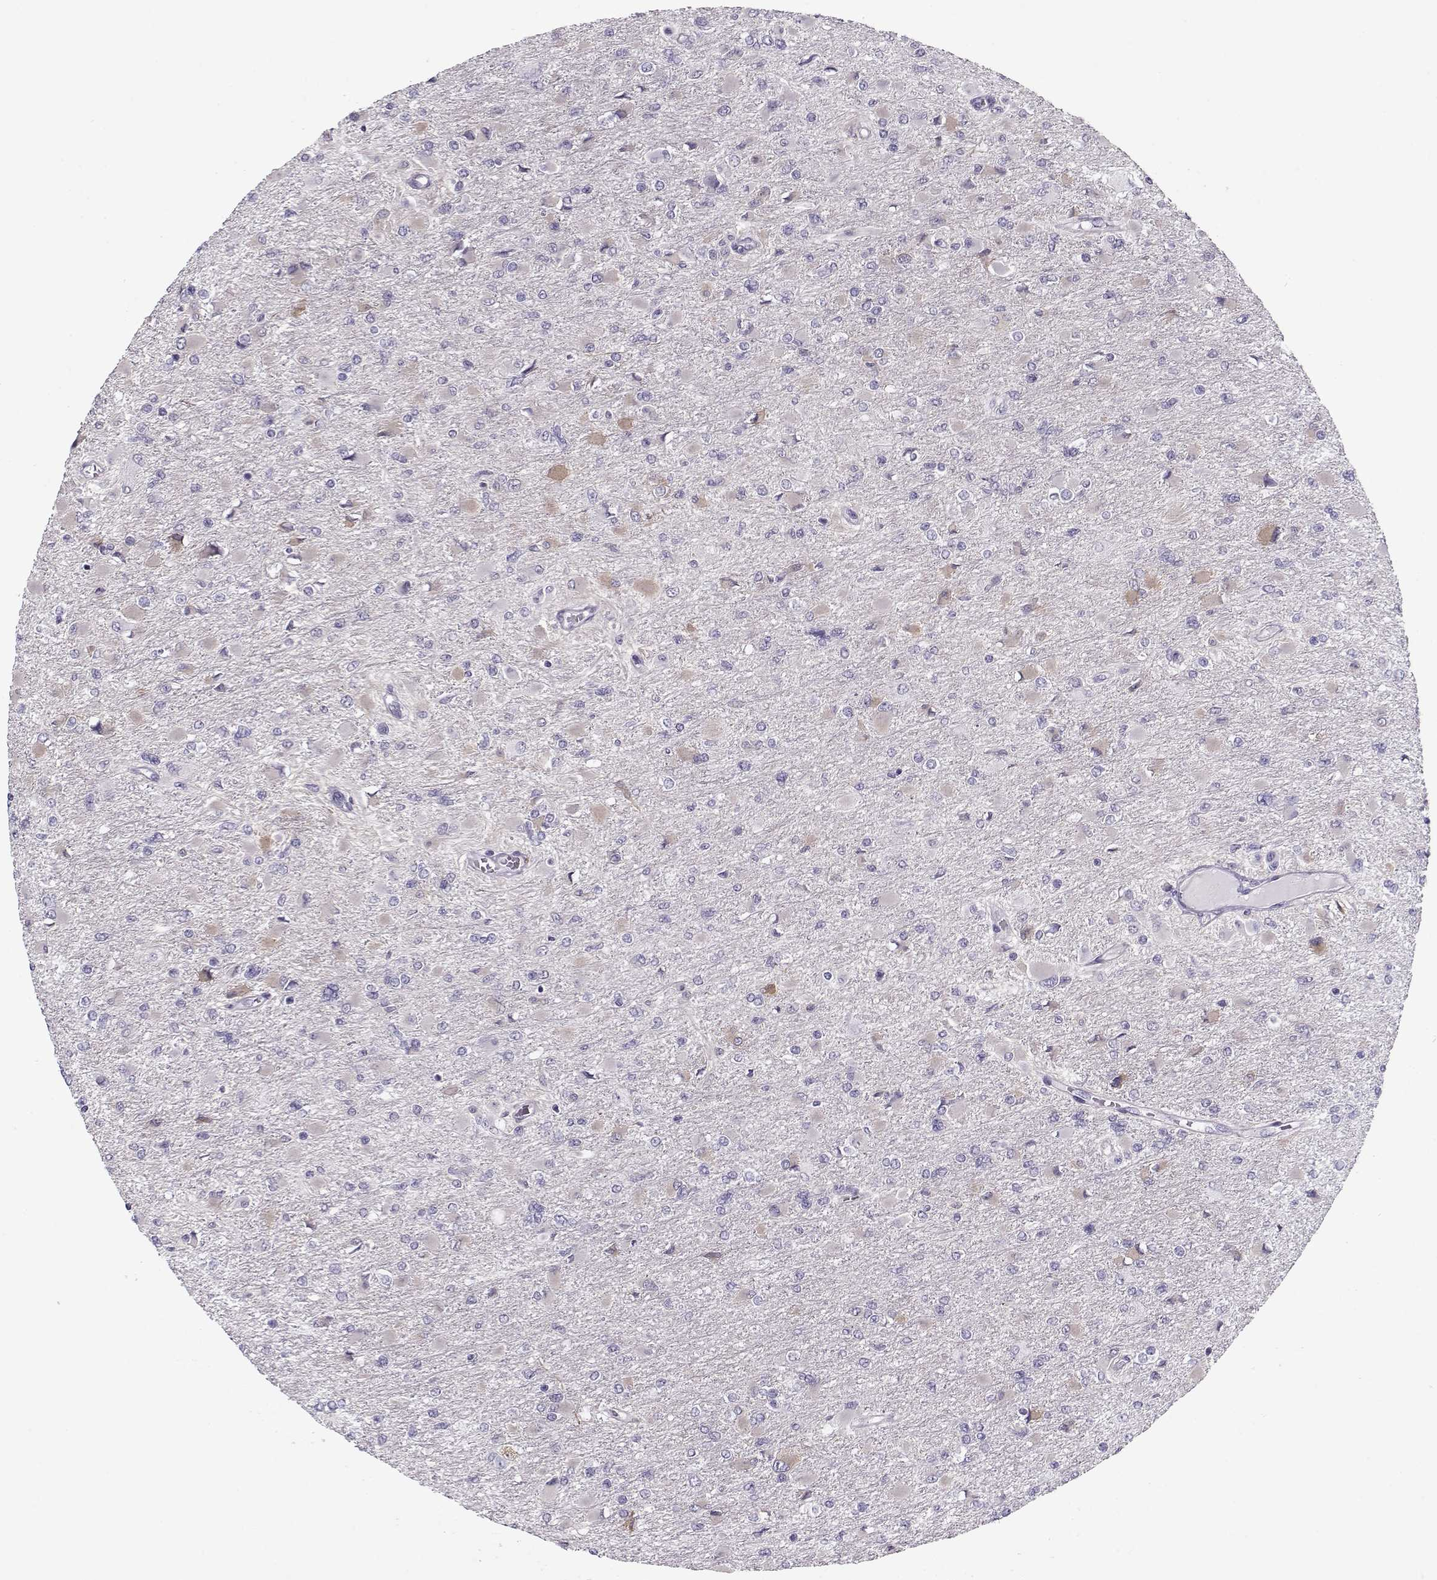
{"staining": {"intensity": "negative", "quantity": "none", "location": "none"}, "tissue": "glioma", "cell_type": "Tumor cells", "image_type": "cancer", "snomed": [{"axis": "morphology", "description": "Glioma, malignant, High grade"}, {"axis": "topography", "description": "Cerebral cortex"}], "caption": "High power microscopy photomicrograph of an immunohistochemistry (IHC) photomicrograph of malignant high-grade glioma, revealing no significant positivity in tumor cells. Nuclei are stained in blue.", "gene": "CCDC136", "patient": {"sex": "female", "age": 36}}